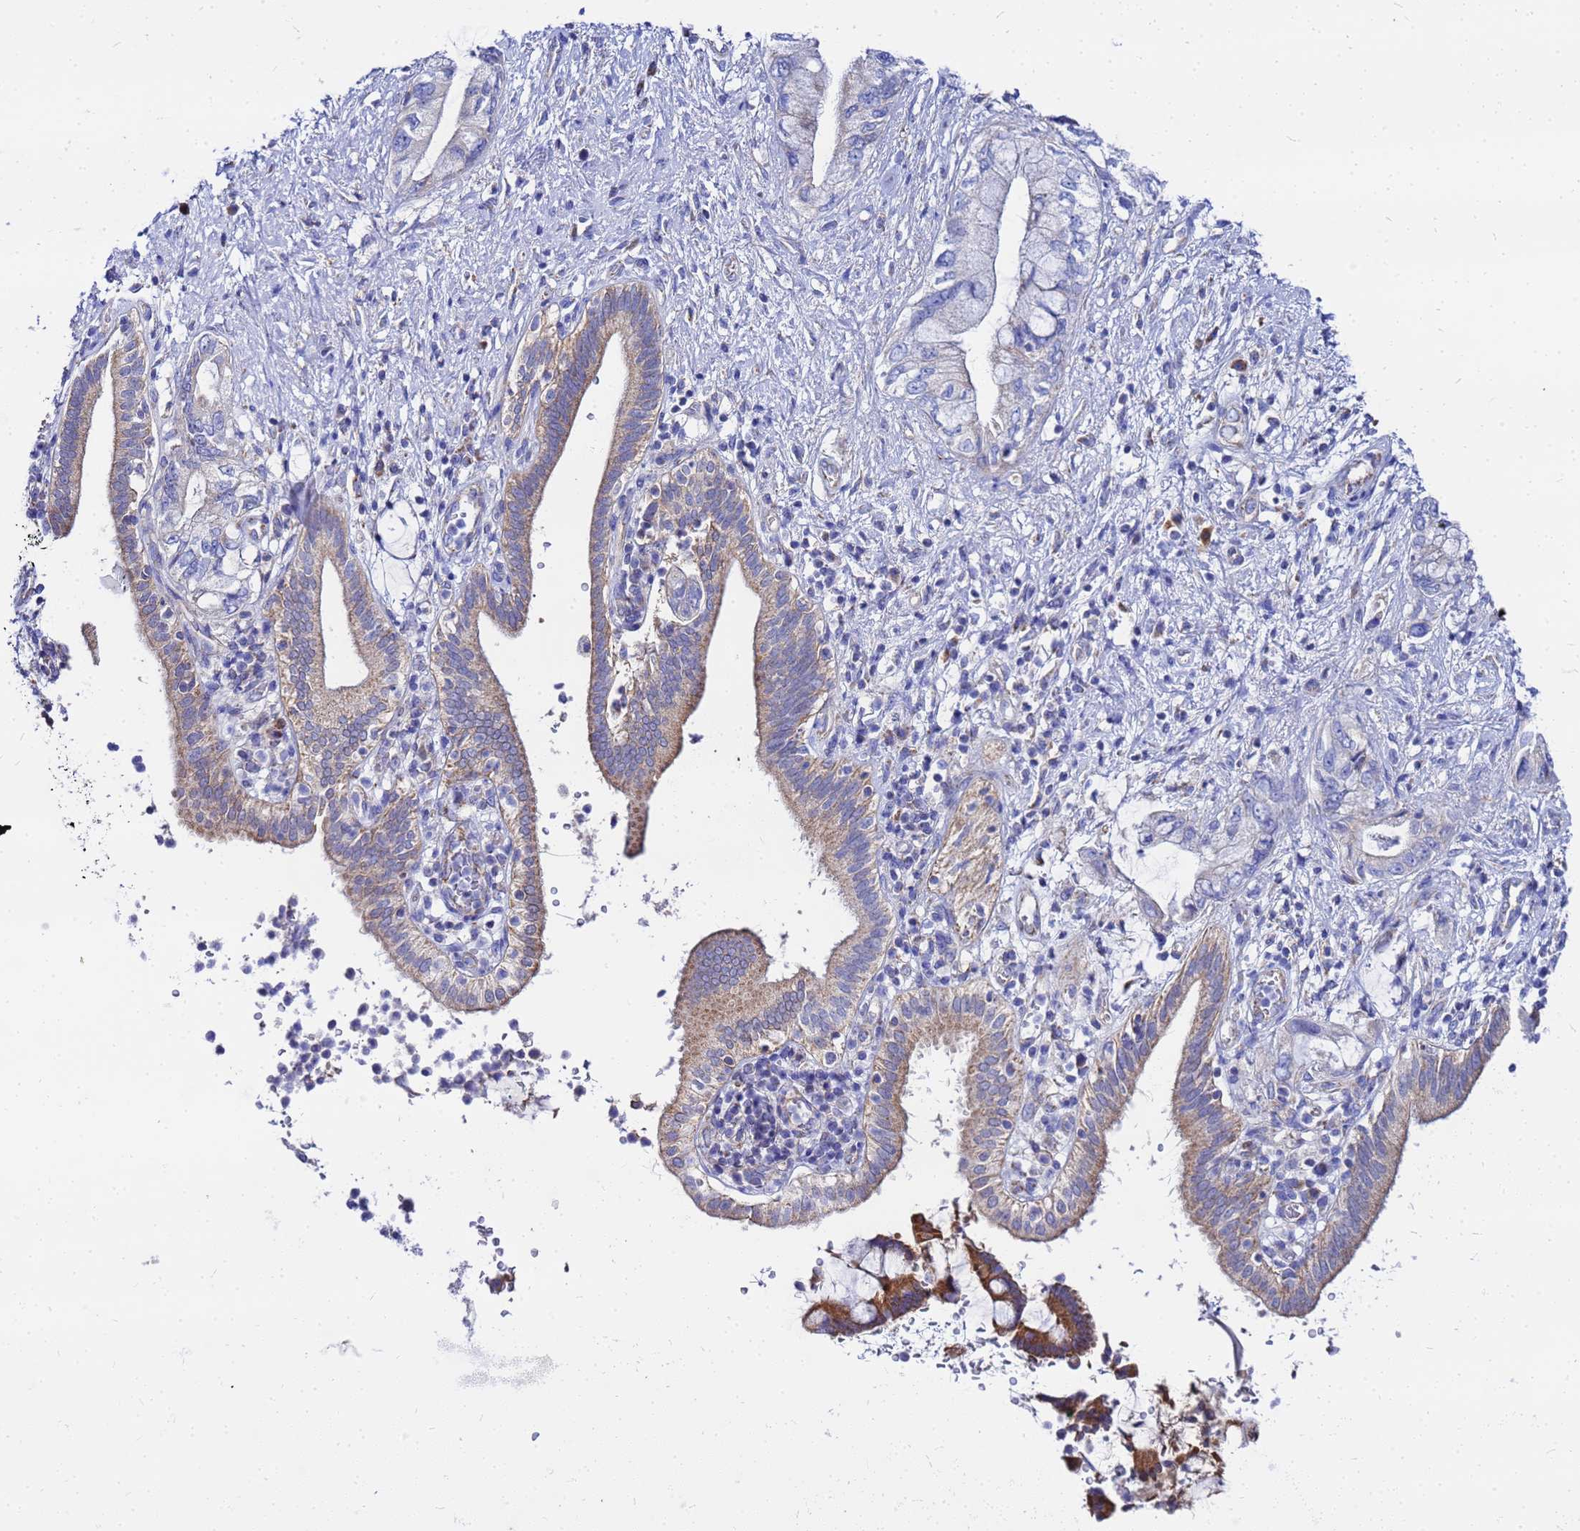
{"staining": {"intensity": "weak", "quantity": "25%-75%", "location": "cytoplasmic/membranous"}, "tissue": "pancreatic cancer", "cell_type": "Tumor cells", "image_type": "cancer", "snomed": [{"axis": "morphology", "description": "Adenocarcinoma, NOS"}, {"axis": "topography", "description": "Pancreas"}], "caption": "Protein expression analysis of adenocarcinoma (pancreatic) demonstrates weak cytoplasmic/membranous positivity in approximately 25%-75% of tumor cells. Nuclei are stained in blue.", "gene": "FAHD2A", "patient": {"sex": "female", "age": 73}}